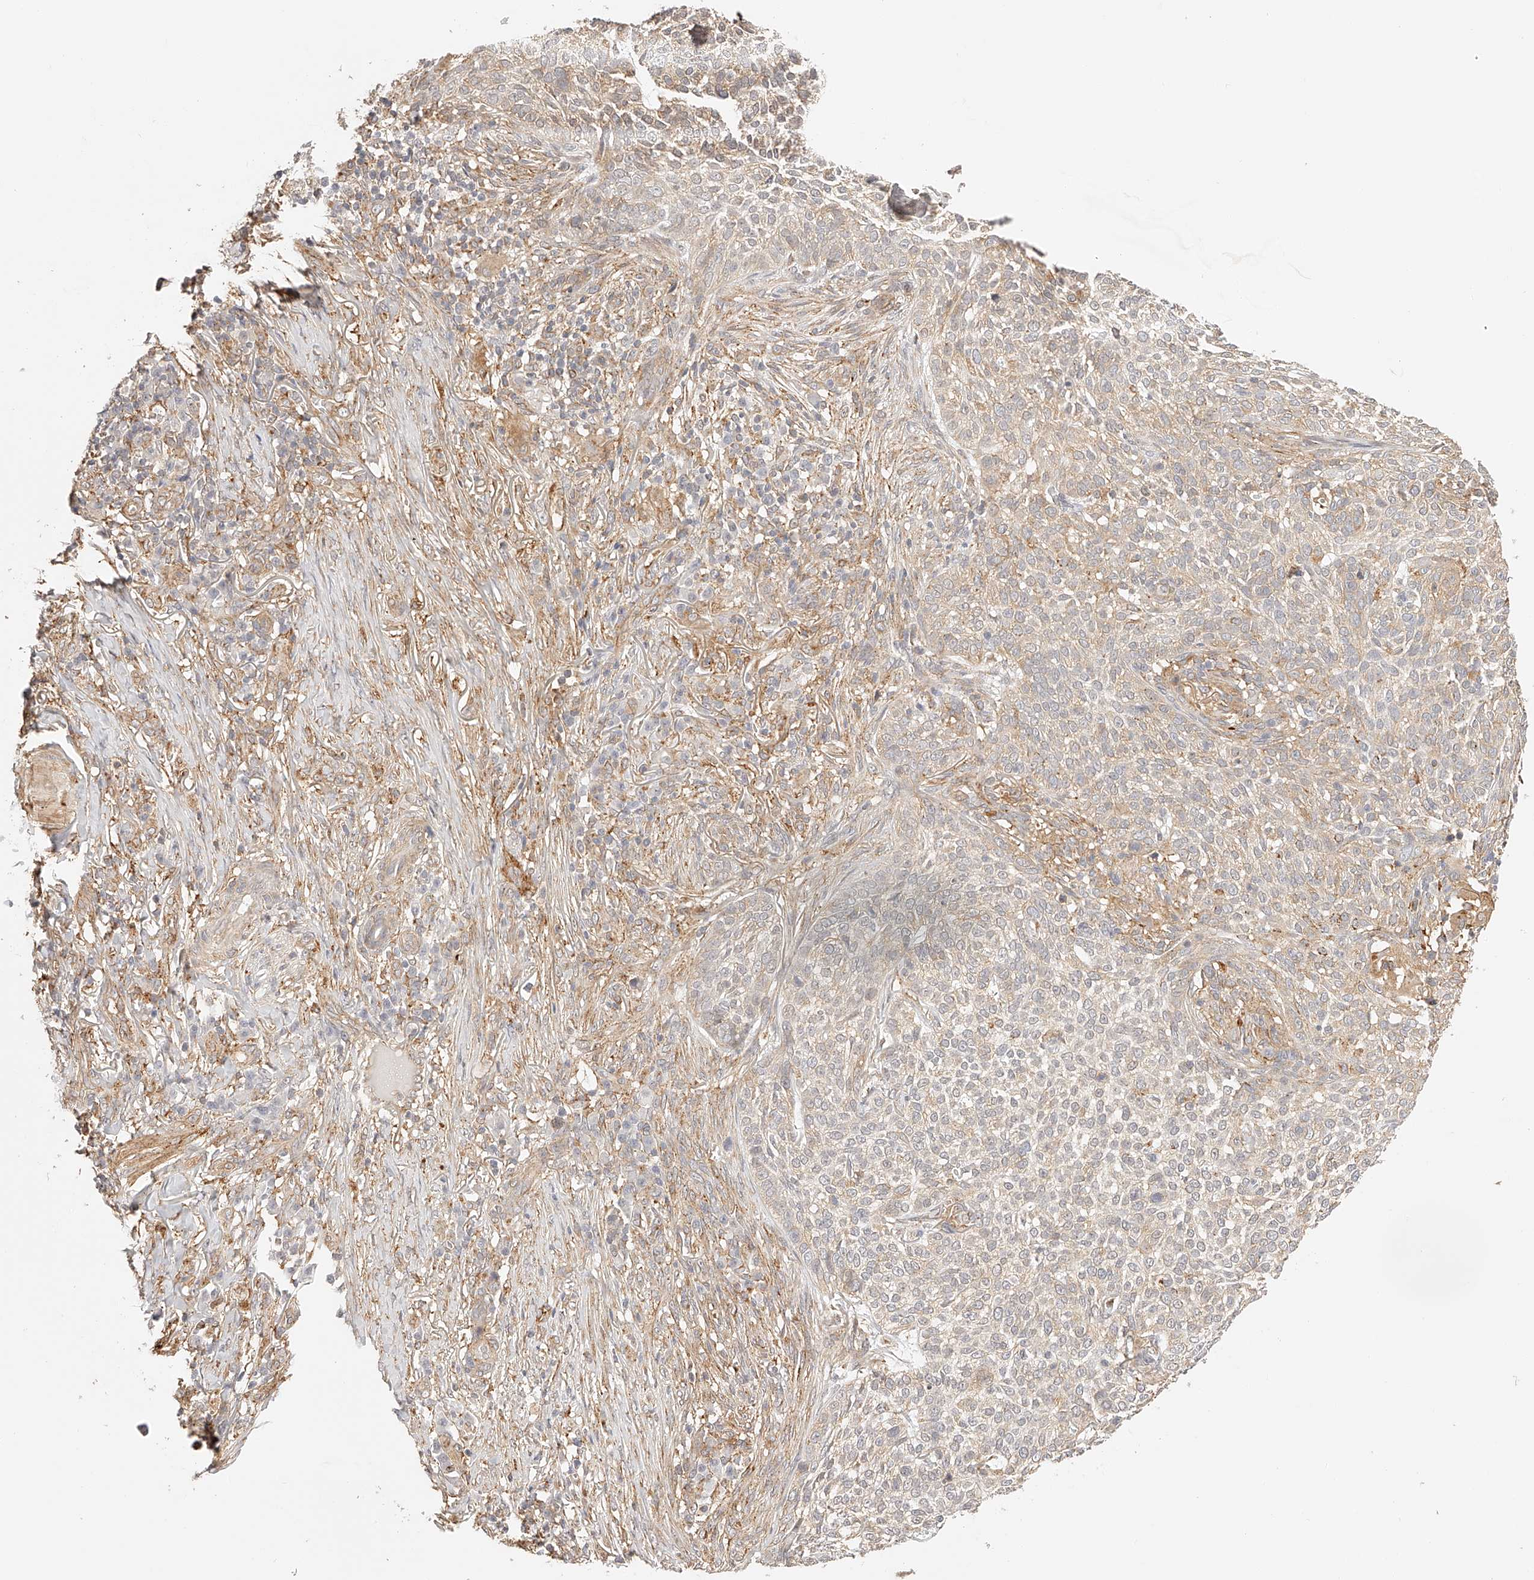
{"staining": {"intensity": "weak", "quantity": "25%-75%", "location": "cytoplasmic/membranous"}, "tissue": "skin cancer", "cell_type": "Tumor cells", "image_type": "cancer", "snomed": [{"axis": "morphology", "description": "Basal cell carcinoma"}, {"axis": "topography", "description": "Skin"}], "caption": "Skin cancer (basal cell carcinoma) stained for a protein (brown) shows weak cytoplasmic/membranous positive positivity in approximately 25%-75% of tumor cells.", "gene": "SYNC", "patient": {"sex": "female", "age": 64}}